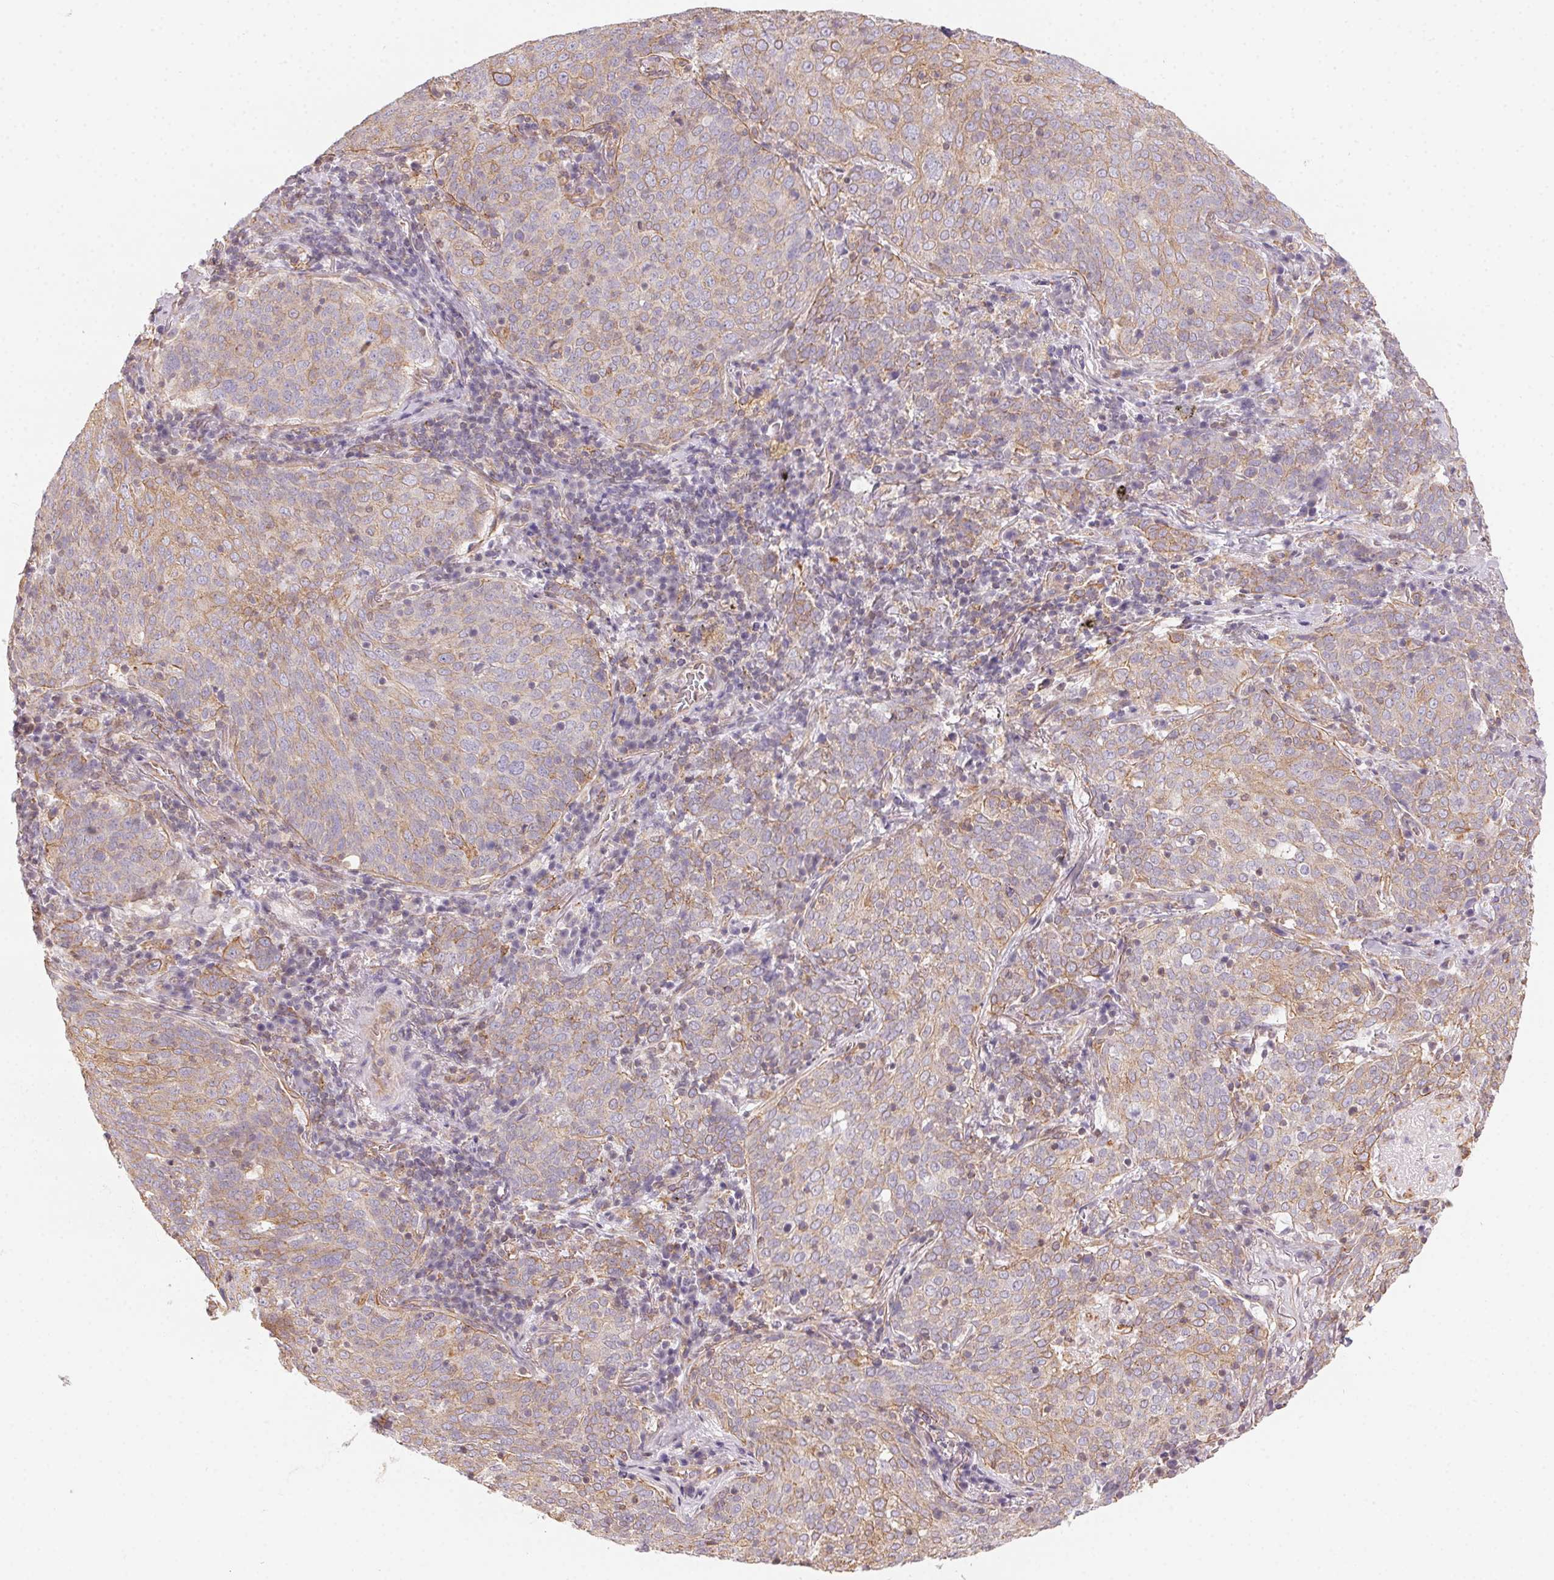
{"staining": {"intensity": "weak", "quantity": ">75%", "location": "cytoplasmic/membranous"}, "tissue": "lung cancer", "cell_type": "Tumor cells", "image_type": "cancer", "snomed": [{"axis": "morphology", "description": "Squamous cell carcinoma, NOS"}, {"axis": "topography", "description": "Lung"}], "caption": "Immunohistochemical staining of human squamous cell carcinoma (lung) reveals low levels of weak cytoplasmic/membranous protein expression in approximately >75% of tumor cells. The protein of interest is shown in brown color, while the nuclei are stained blue.", "gene": "PLA2G4F", "patient": {"sex": "male", "age": 82}}